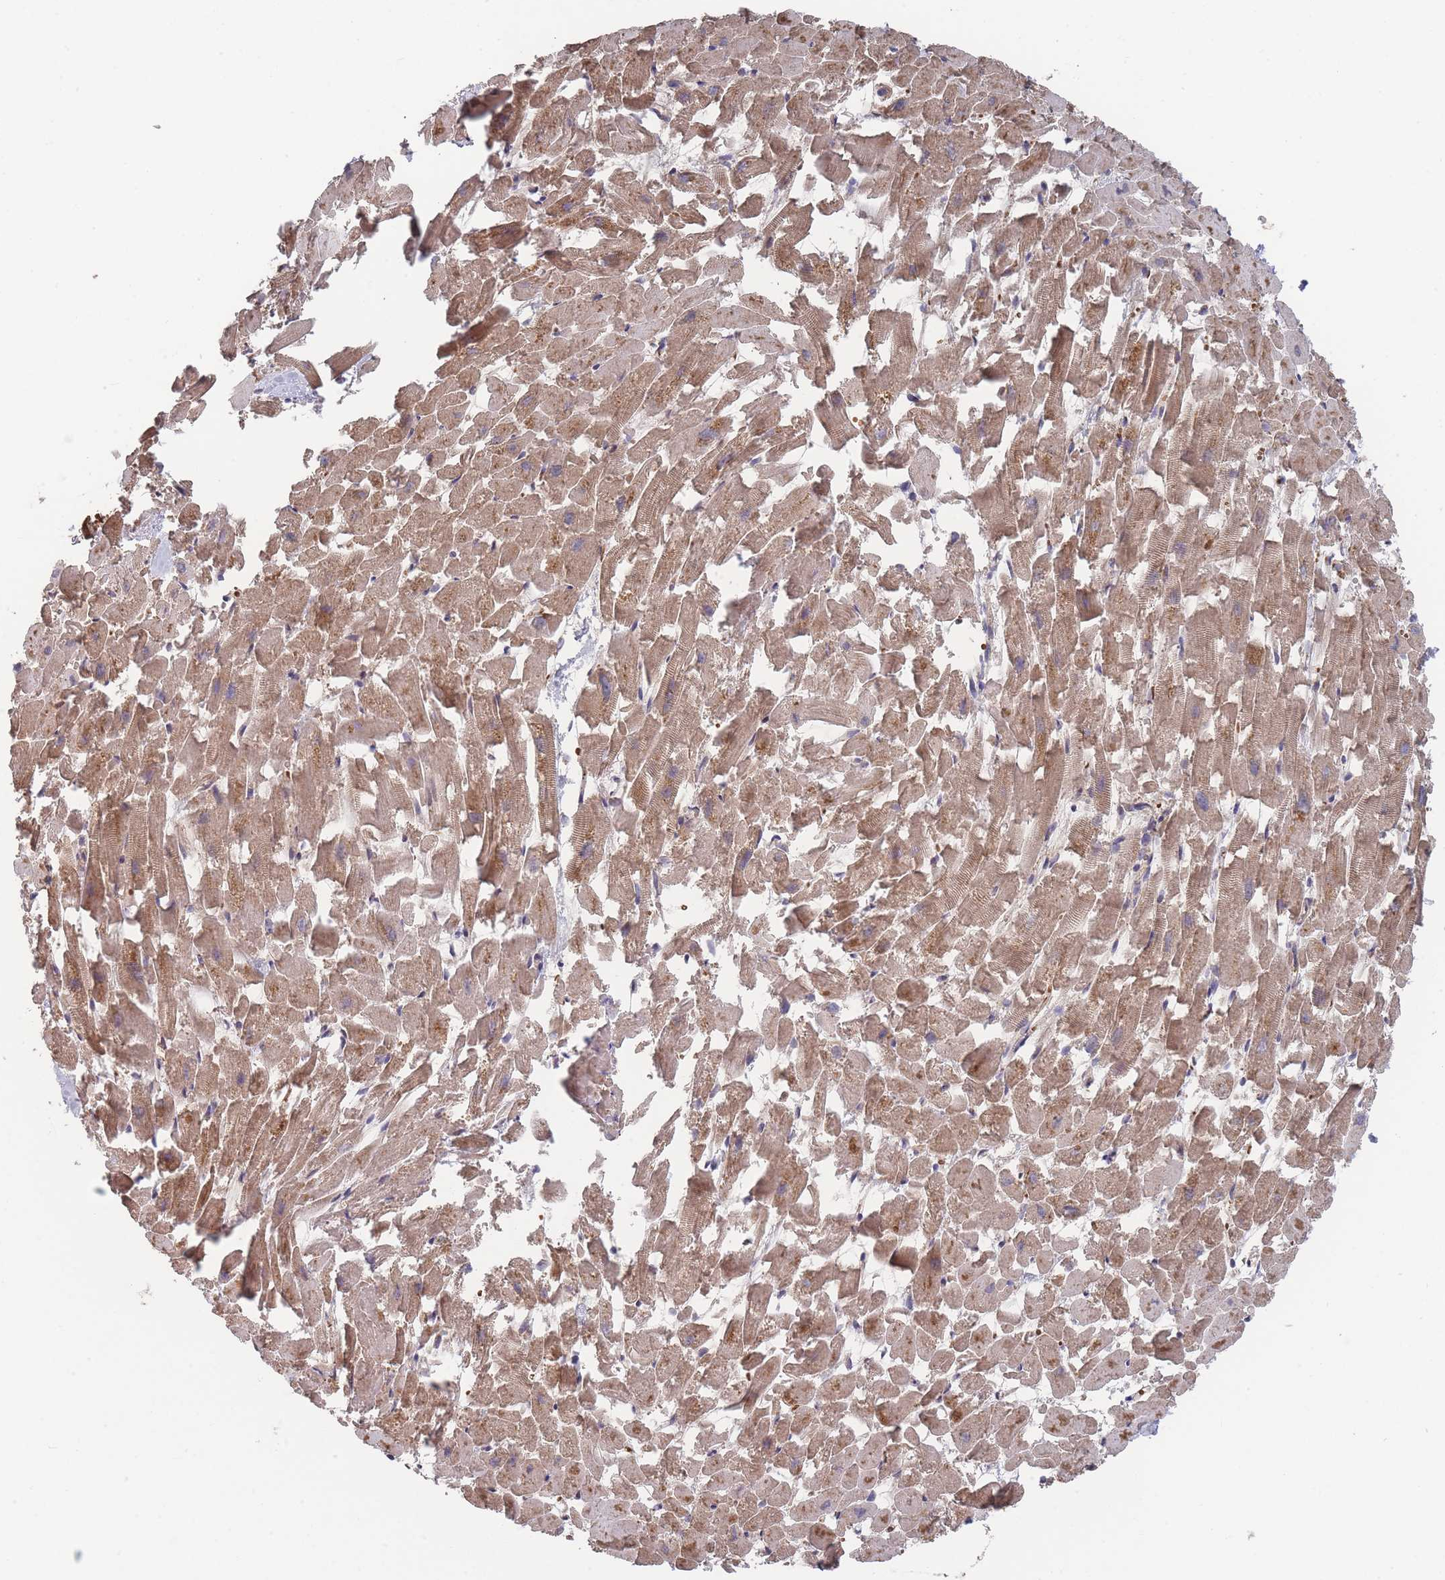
{"staining": {"intensity": "moderate", "quantity": ">75%", "location": "cytoplasmic/membranous"}, "tissue": "heart muscle", "cell_type": "Cardiomyocytes", "image_type": "normal", "snomed": [{"axis": "morphology", "description": "Normal tissue, NOS"}, {"axis": "topography", "description": "Heart"}], "caption": "Human heart muscle stained for a protein (brown) exhibits moderate cytoplasmic/membranous positive positivity in about >75% of cardiomyocytes.", "gene": "SF3B1", "patient": {"sex": "female", "age": 64}}